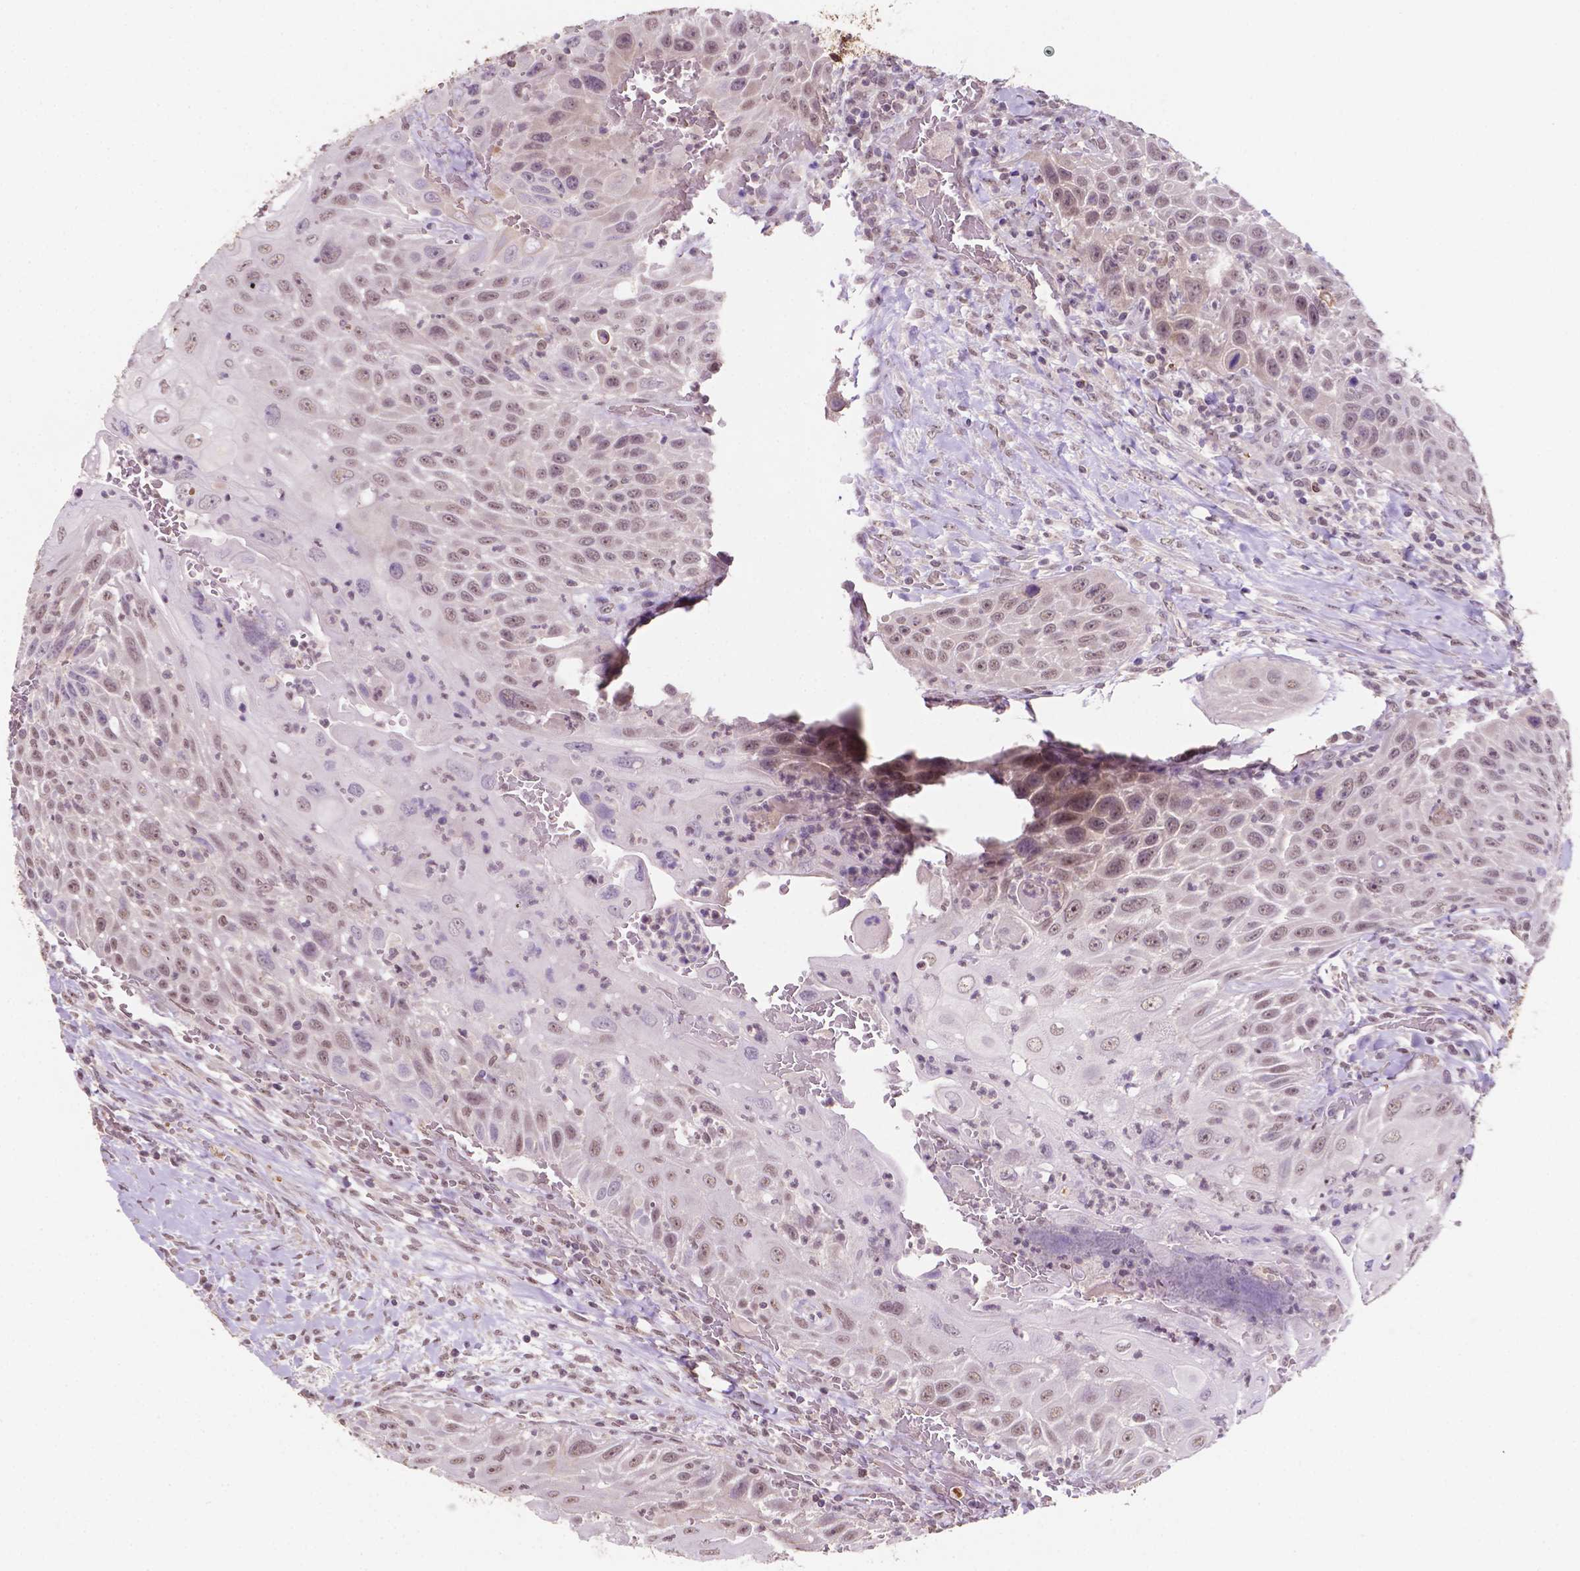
{"staining": {"intensity": "weak", "quantity": "<25%", "location": "nuclear"}, "tissue": "head and neck cancer", "cell_type": "Tumor cells", "image_type": "cancer", "snomed": [{"axis": "morphology", "description": "Squamous cell carcinoma, NOS"}, {"axis": "topography", "description": "Head-Neck"}], "caption": "Tumor cells show no significant protein staining in head and neck squamous cell carcinoma. Brightfield microscopy of immunohistochemistry stained with DAB (brown) and hematoxylin (blue), captured at high magnification.", "gene": "SHLD3", "patient": {"sex": "male", "age": 69}}